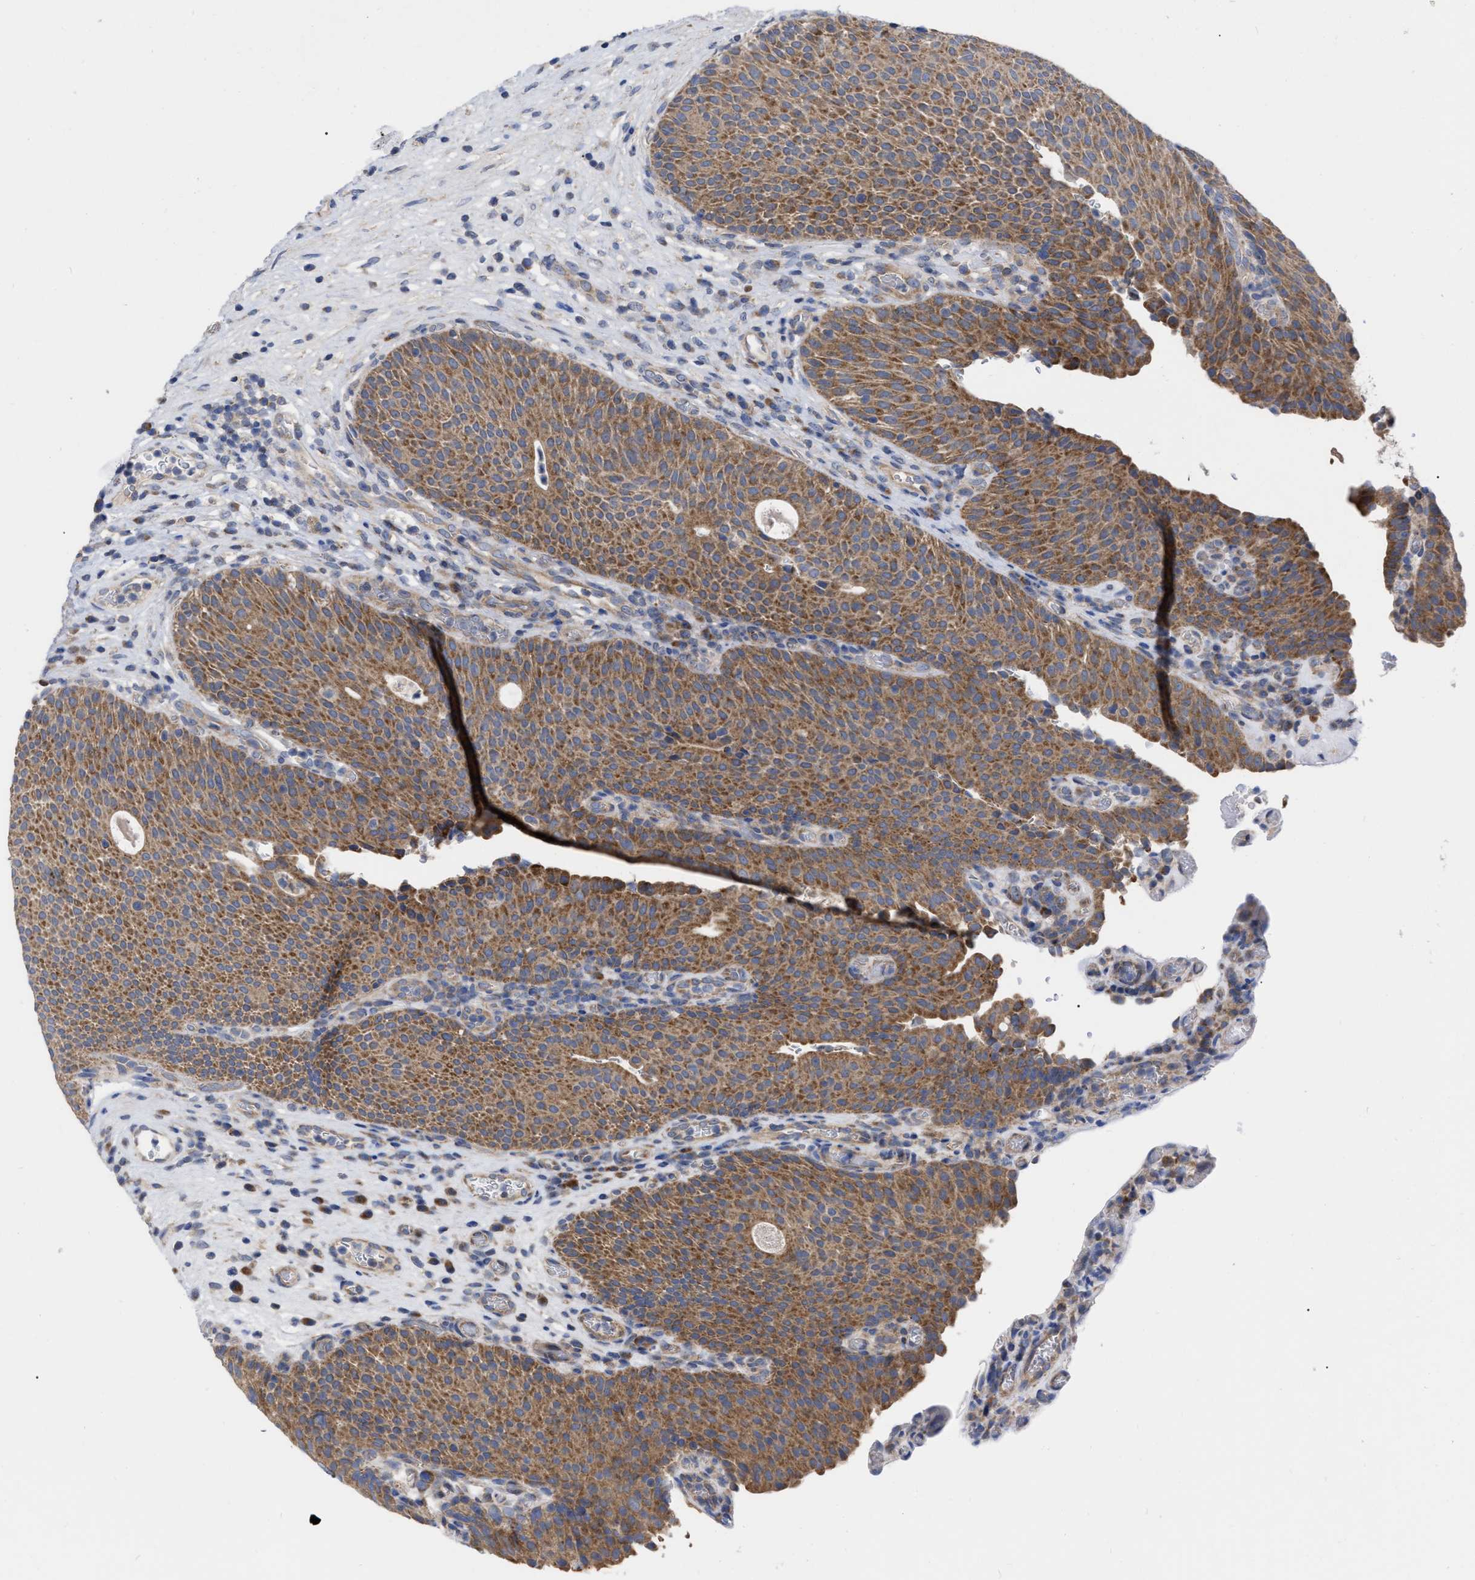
{"staining": {"intensity": "strong", "quantity": ">75%", "location": "cytoplasmic/membranous"}, "tissue": "urothelial cancer", "cell_type": "Tumor cells", "image_type": "cancer", "snomed": [{"axis": "morphology", "description": "Urothelial carcinoma, High grade"}, {"axis": "topography", "description": "Urinary bladder"}], "caption": "There is high levels of strong cytoplasmic/membranous staining in tumor cells of urothelial carcinoma (high-grade), as demonstrated by immunohistochemical staining (brown color).", "gene": "CDKN2C", "patient": {"sex": "male", "age": 74}}